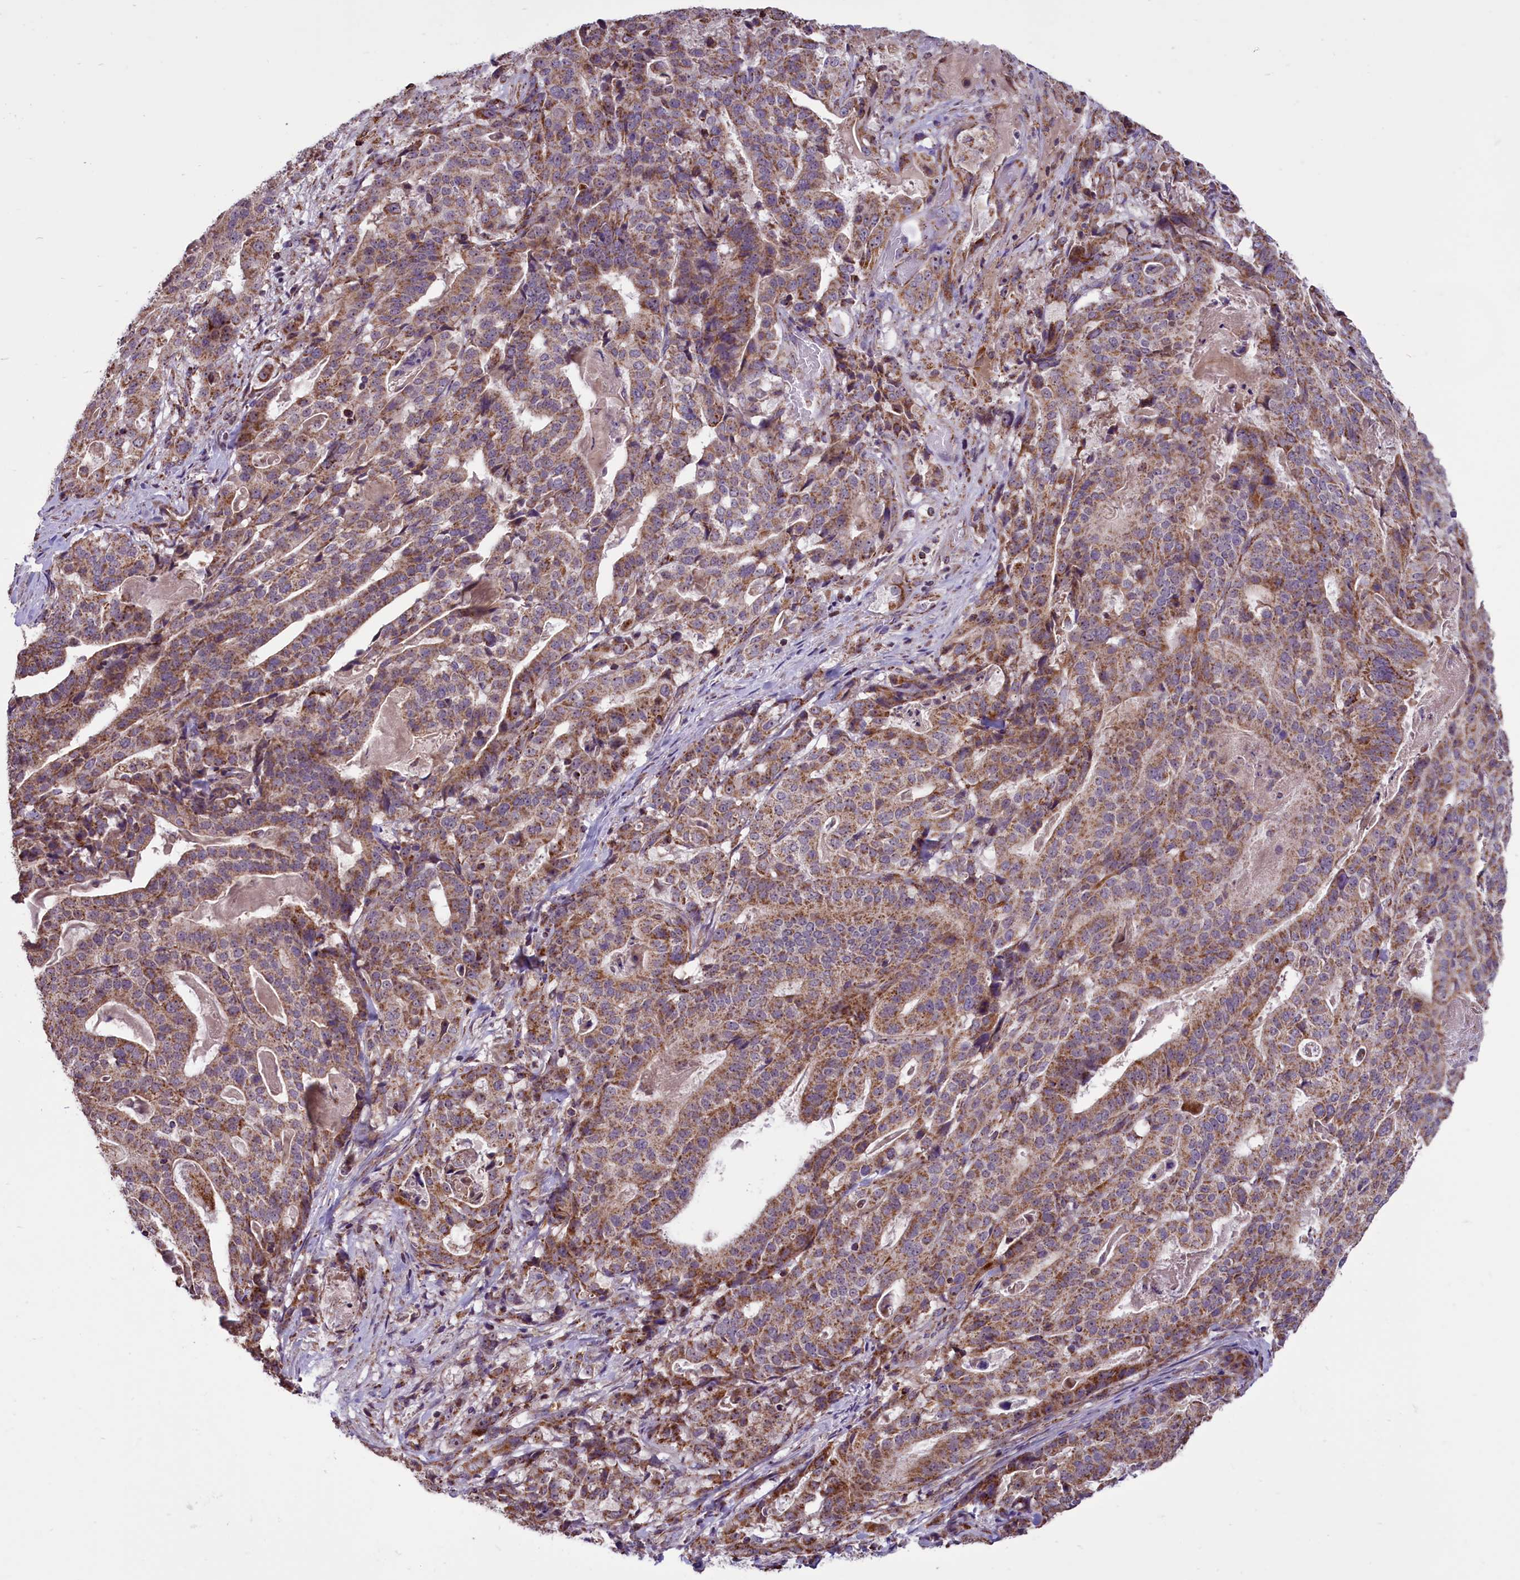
{"staining": {"intensity": "moderate", "quantity": ">75%", "location": "cytoplasmic/membranous"}, "tissue": "stomach cancer", "cell_type": "Tumor cells", "image_type": "cancer", "snomed": [{"axis": "morphology", "description": "Adenocarcinoma, NOS"}, {"axis": "topography", "description": "Stomach"}], "caption": "The histopathology image reveals immunohistochemical staining of stomach adenocarcinoma. There is moderate cytoplasmic/membranous positivity is appreciated in about >75% of tumor cells. Nuclei are stained in blue.", "gene": "GLRX5", "patient": {"sex": "male", "age": 48}}